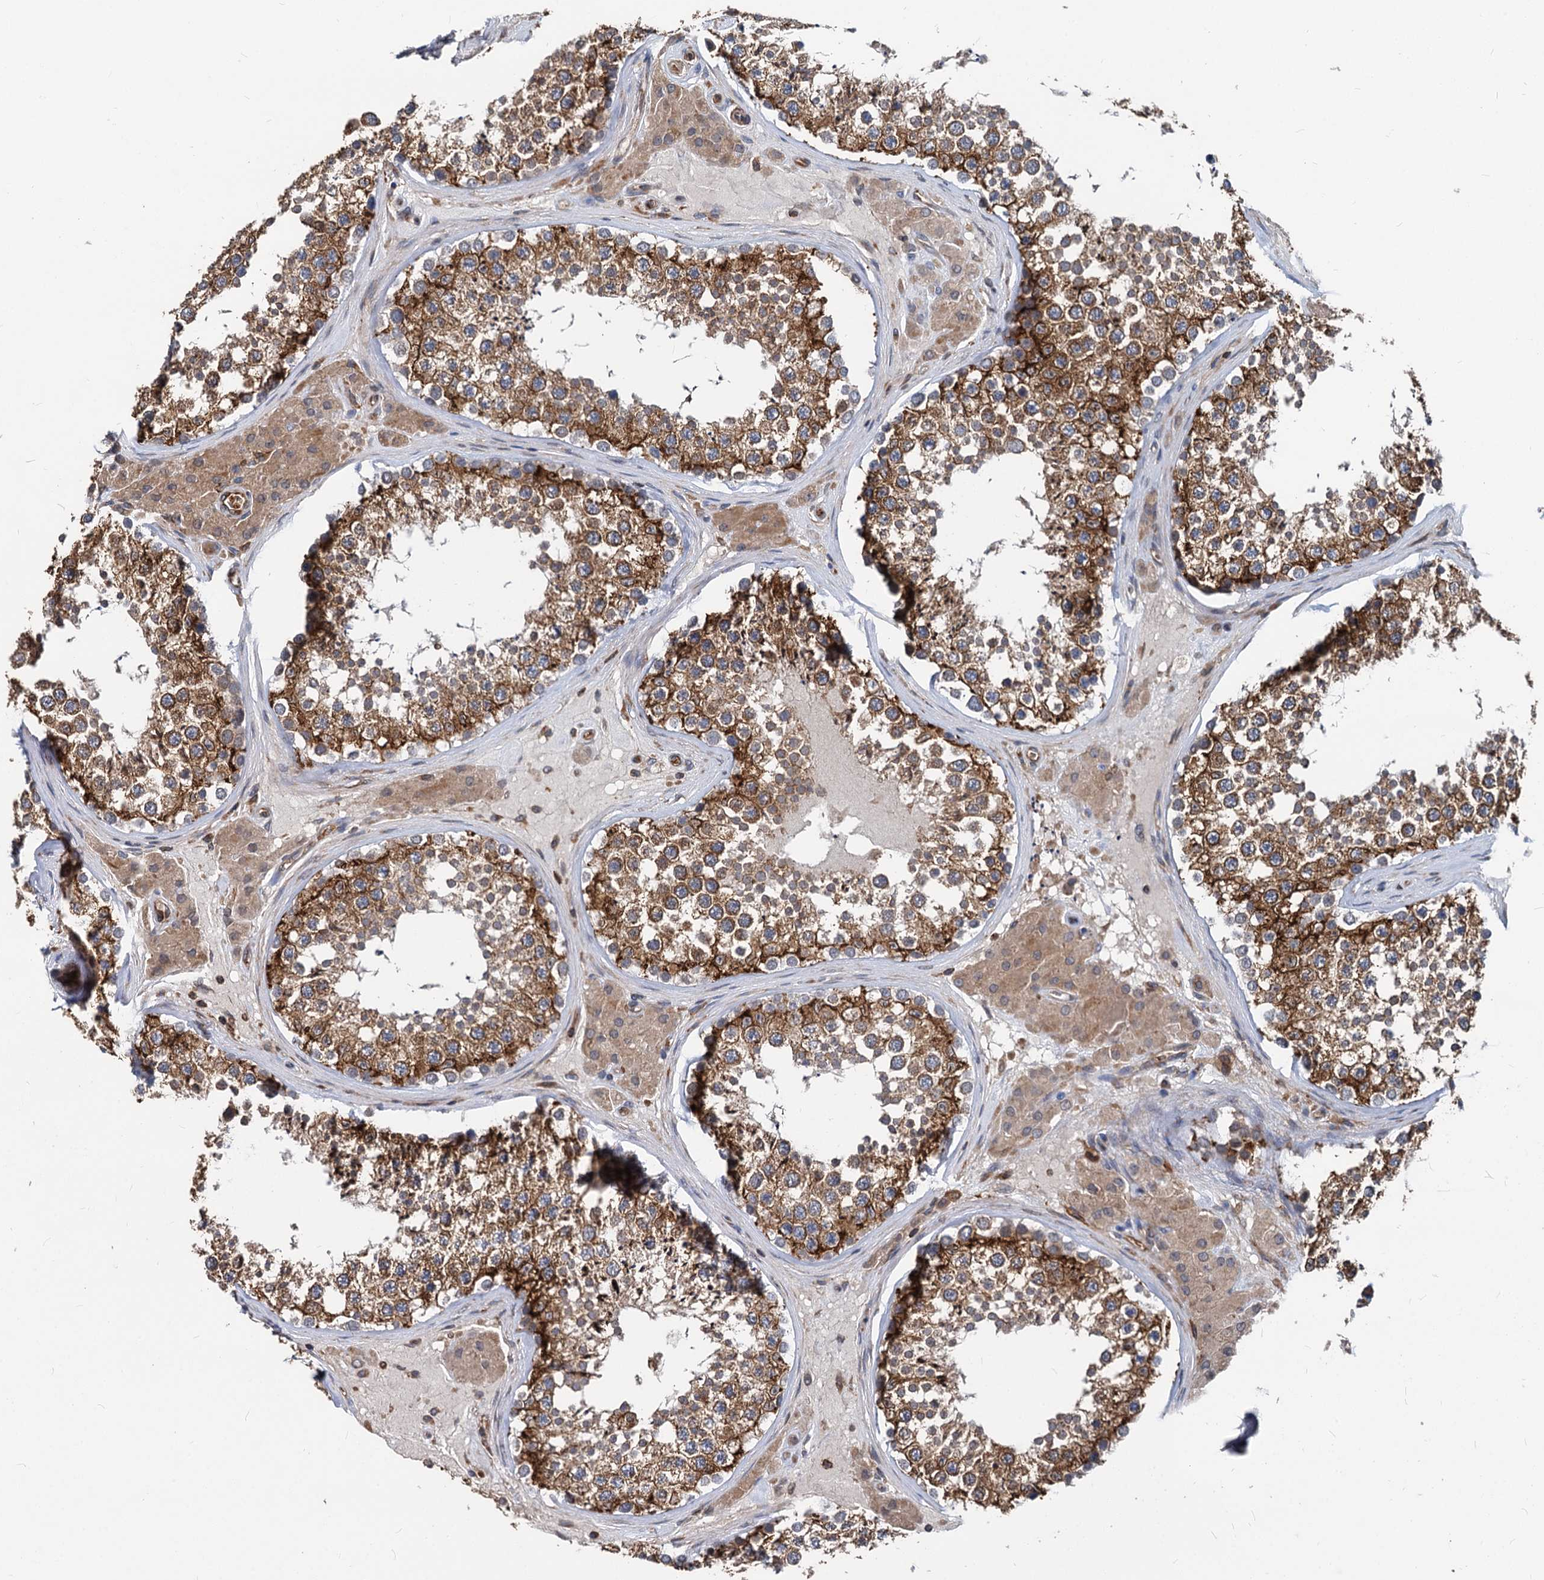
{"staining": {"intensity": "strong", "quantity": ">75%", "location": "cytoplasmic/membranous"}, "tissue": "testis", "cell_type": "Cells in seminiferous ducts", "image_type": "normal", "snomed": [{"axis": "morphology", "description": "Normal tissue, NOS"}, {"axis": "topography", "description": "Testis"}], "caption": "Strong cytoplasmic/membranous expression is seen in approximately >75% of cells in seminiferous ducts in unremarkable testis. (IHC, brightfield microscopy, high magnification).", "gene": "STIM1", "patient": {"sex": "male", "age": 46}}